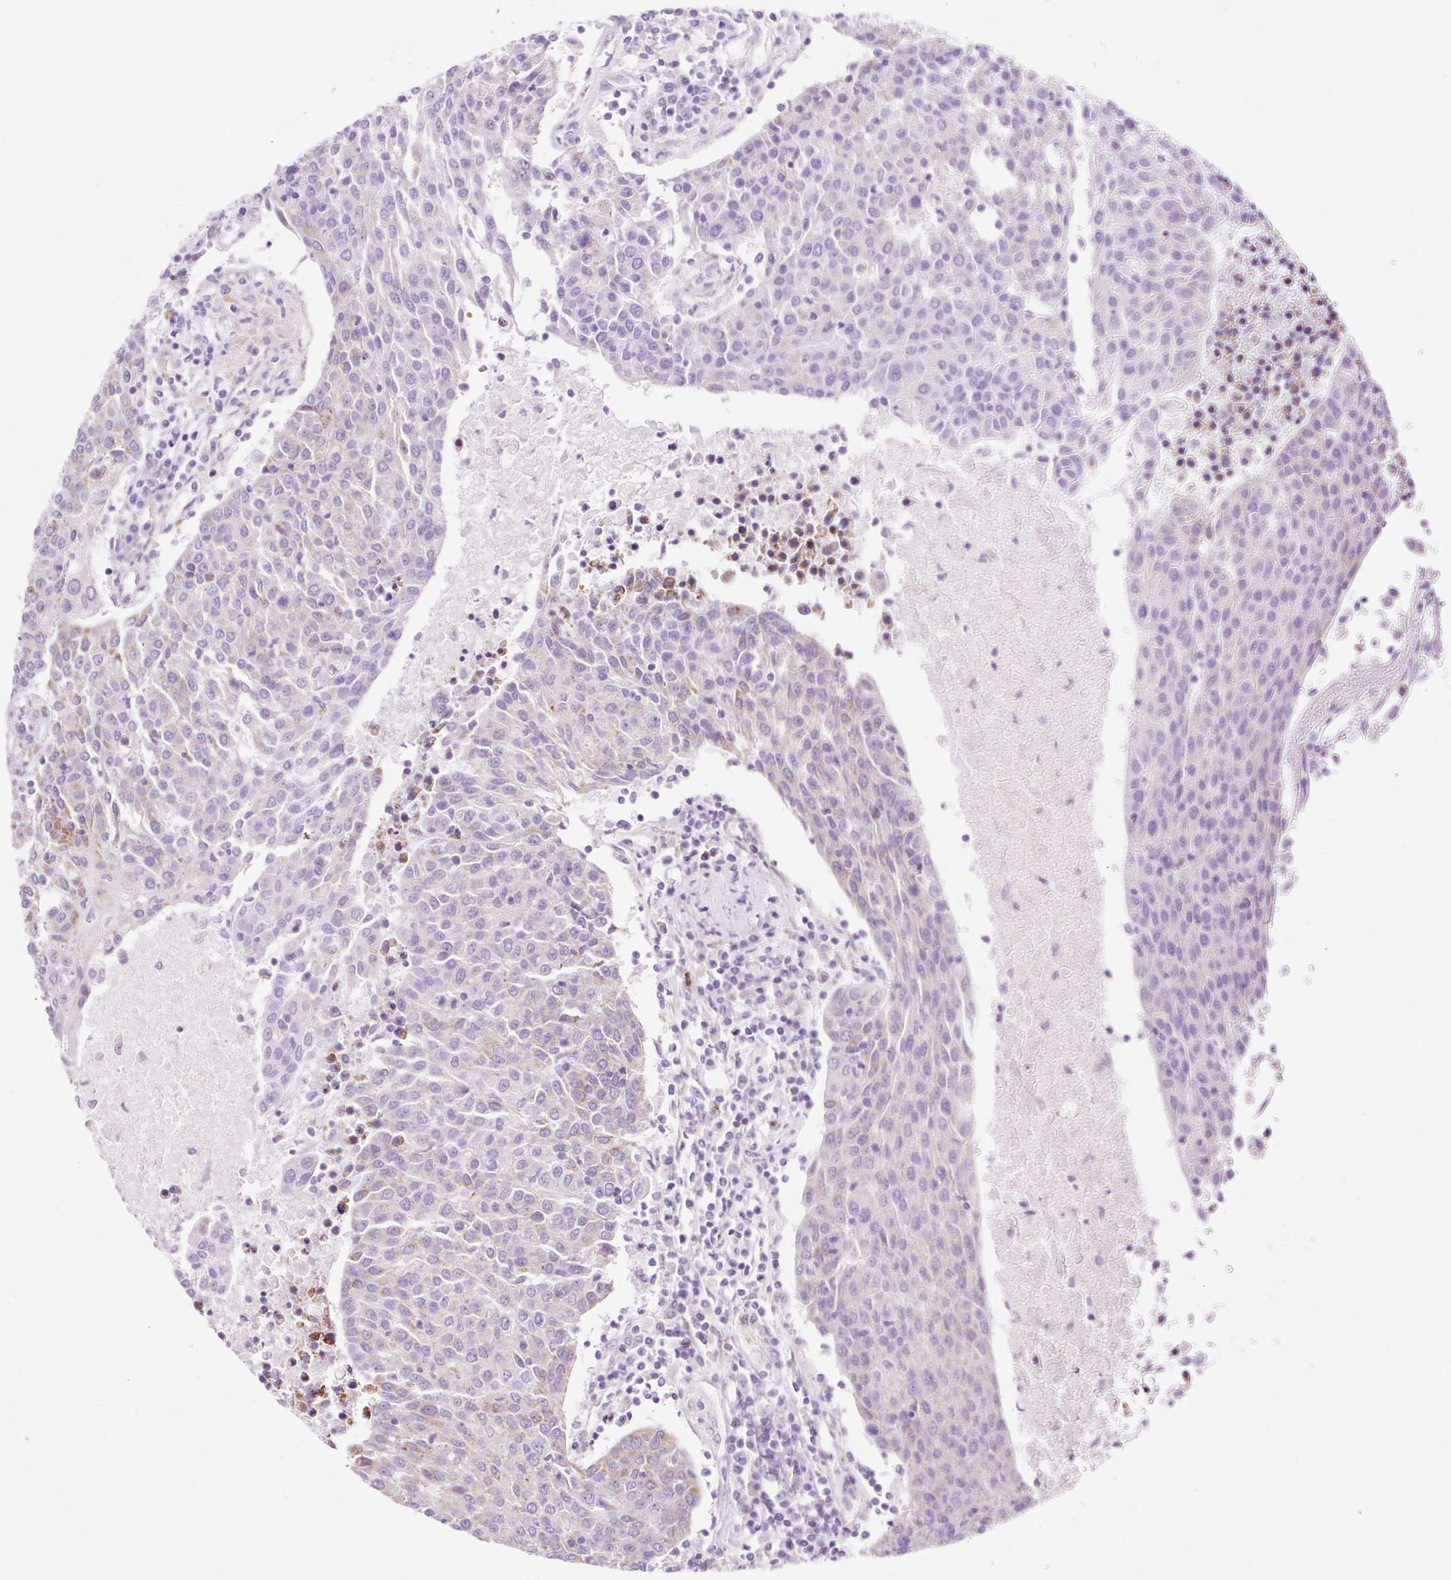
{"staining": {"intensity": "weak", "quantity": "<25%", "location": "cytoplasmic/membranous"}, "tissue": "urothelial cancer", "cell_type": "Tumor cells", "image_type": "cancer", "snomed": [{"axis": "morphology", "description": "Urothelial carcinoma, High grade"}, {"axis": "topography", "description": "Urinary bladder"}], "caption": "High-grade urothelial carcinoma was stained to show a protein in brown. There is no significant staining in tumor cells.", "gene": "PLPP2", "patient": {"sex": "female", "age": 85}}